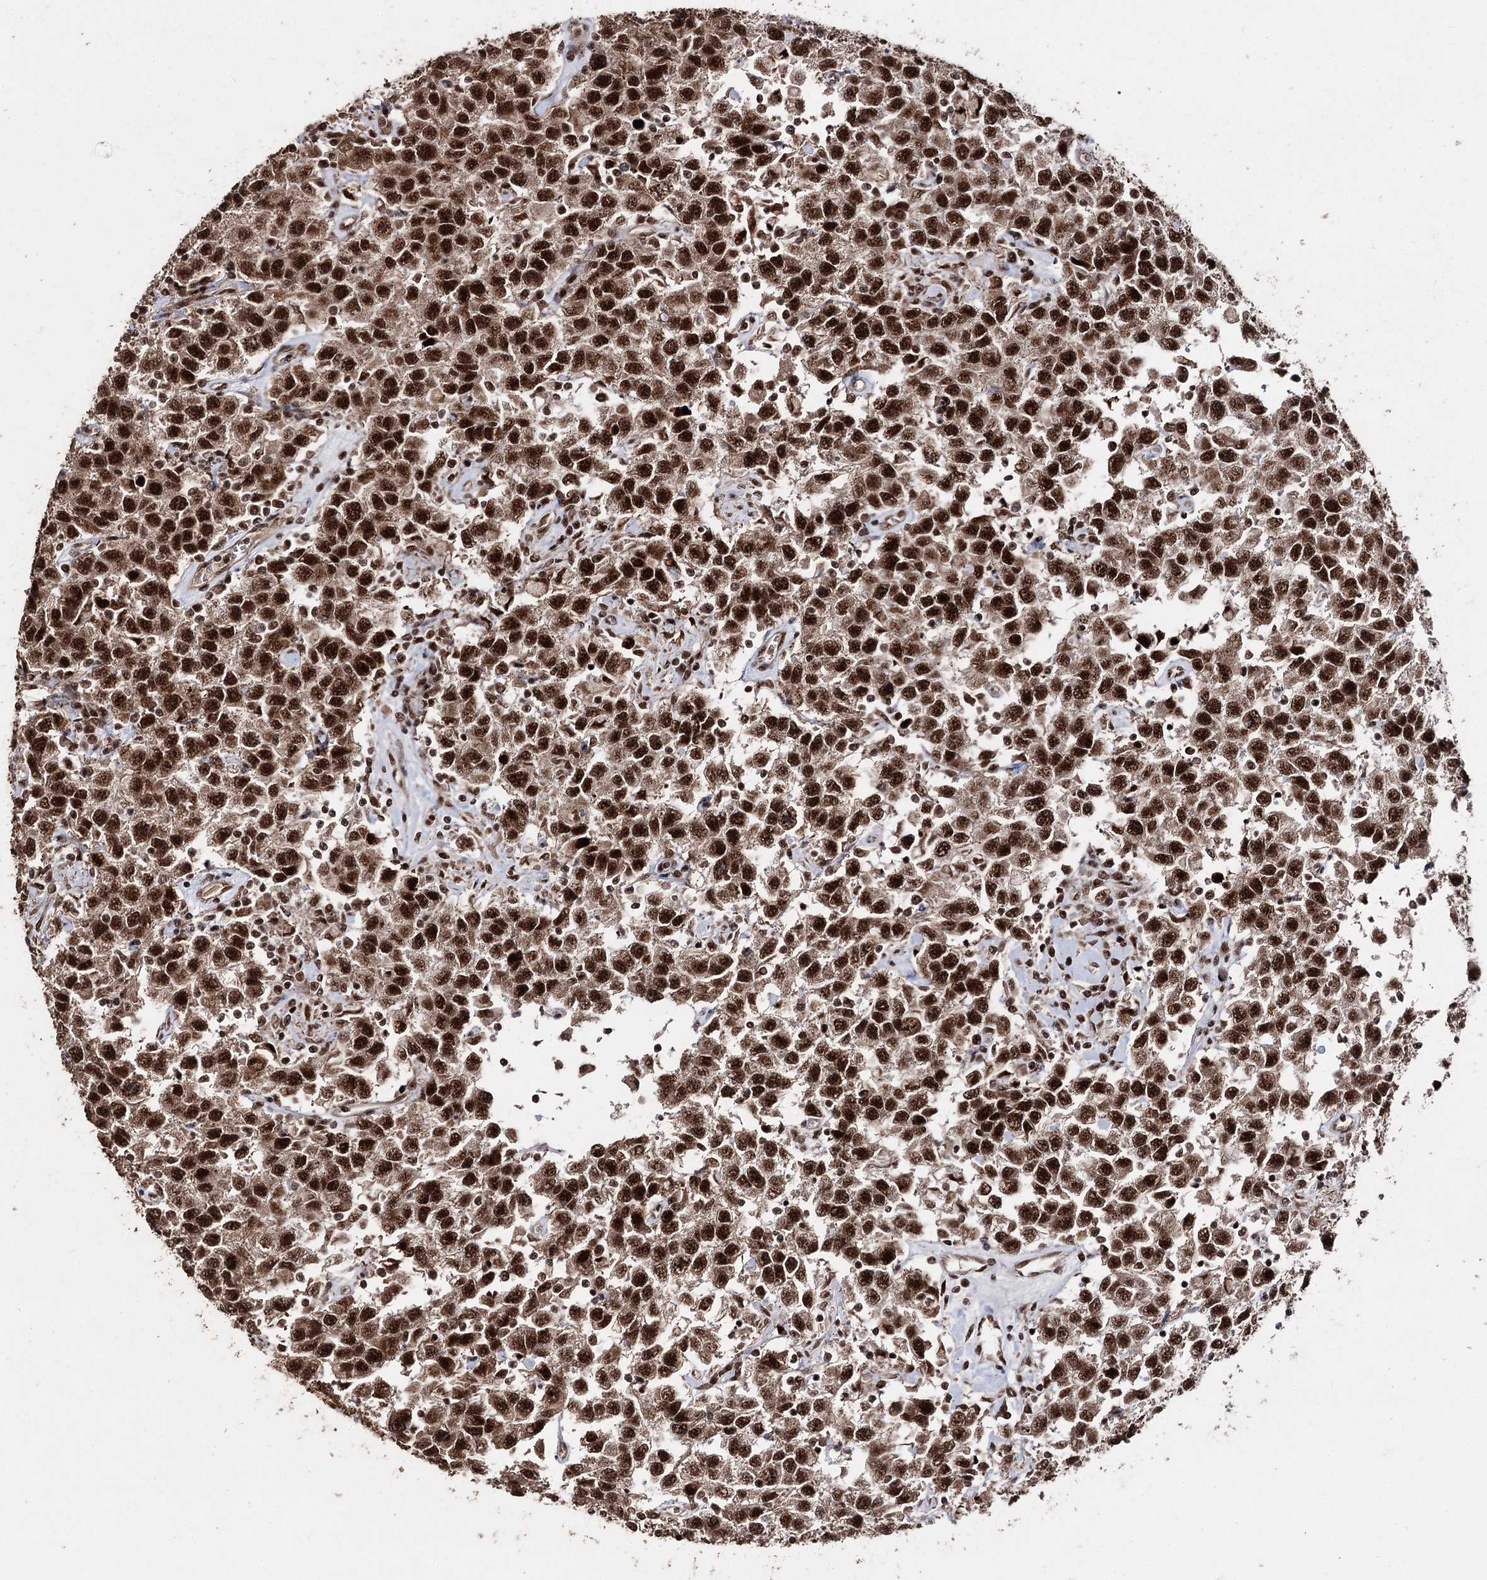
{"staining": {"intensity": "strong", "quantity": ">75%", "location": "nuclear"}, "tissue": "testis cancer", "cell_type": "Tumor cells", "image_type": "cancer", "snomed": [{"axis": "morphology", "description": "Seminoma, NOS"}, {"axis": "topography", "description": "Testis"}], "caption": "Immunohistochemistry of testis cancer (seminoma) shows high levels of strong nuclear positivity in approximately >75% of tumor cells.", "gene": "U2SURP", "patient": {"sex": "male", "age": 41}}